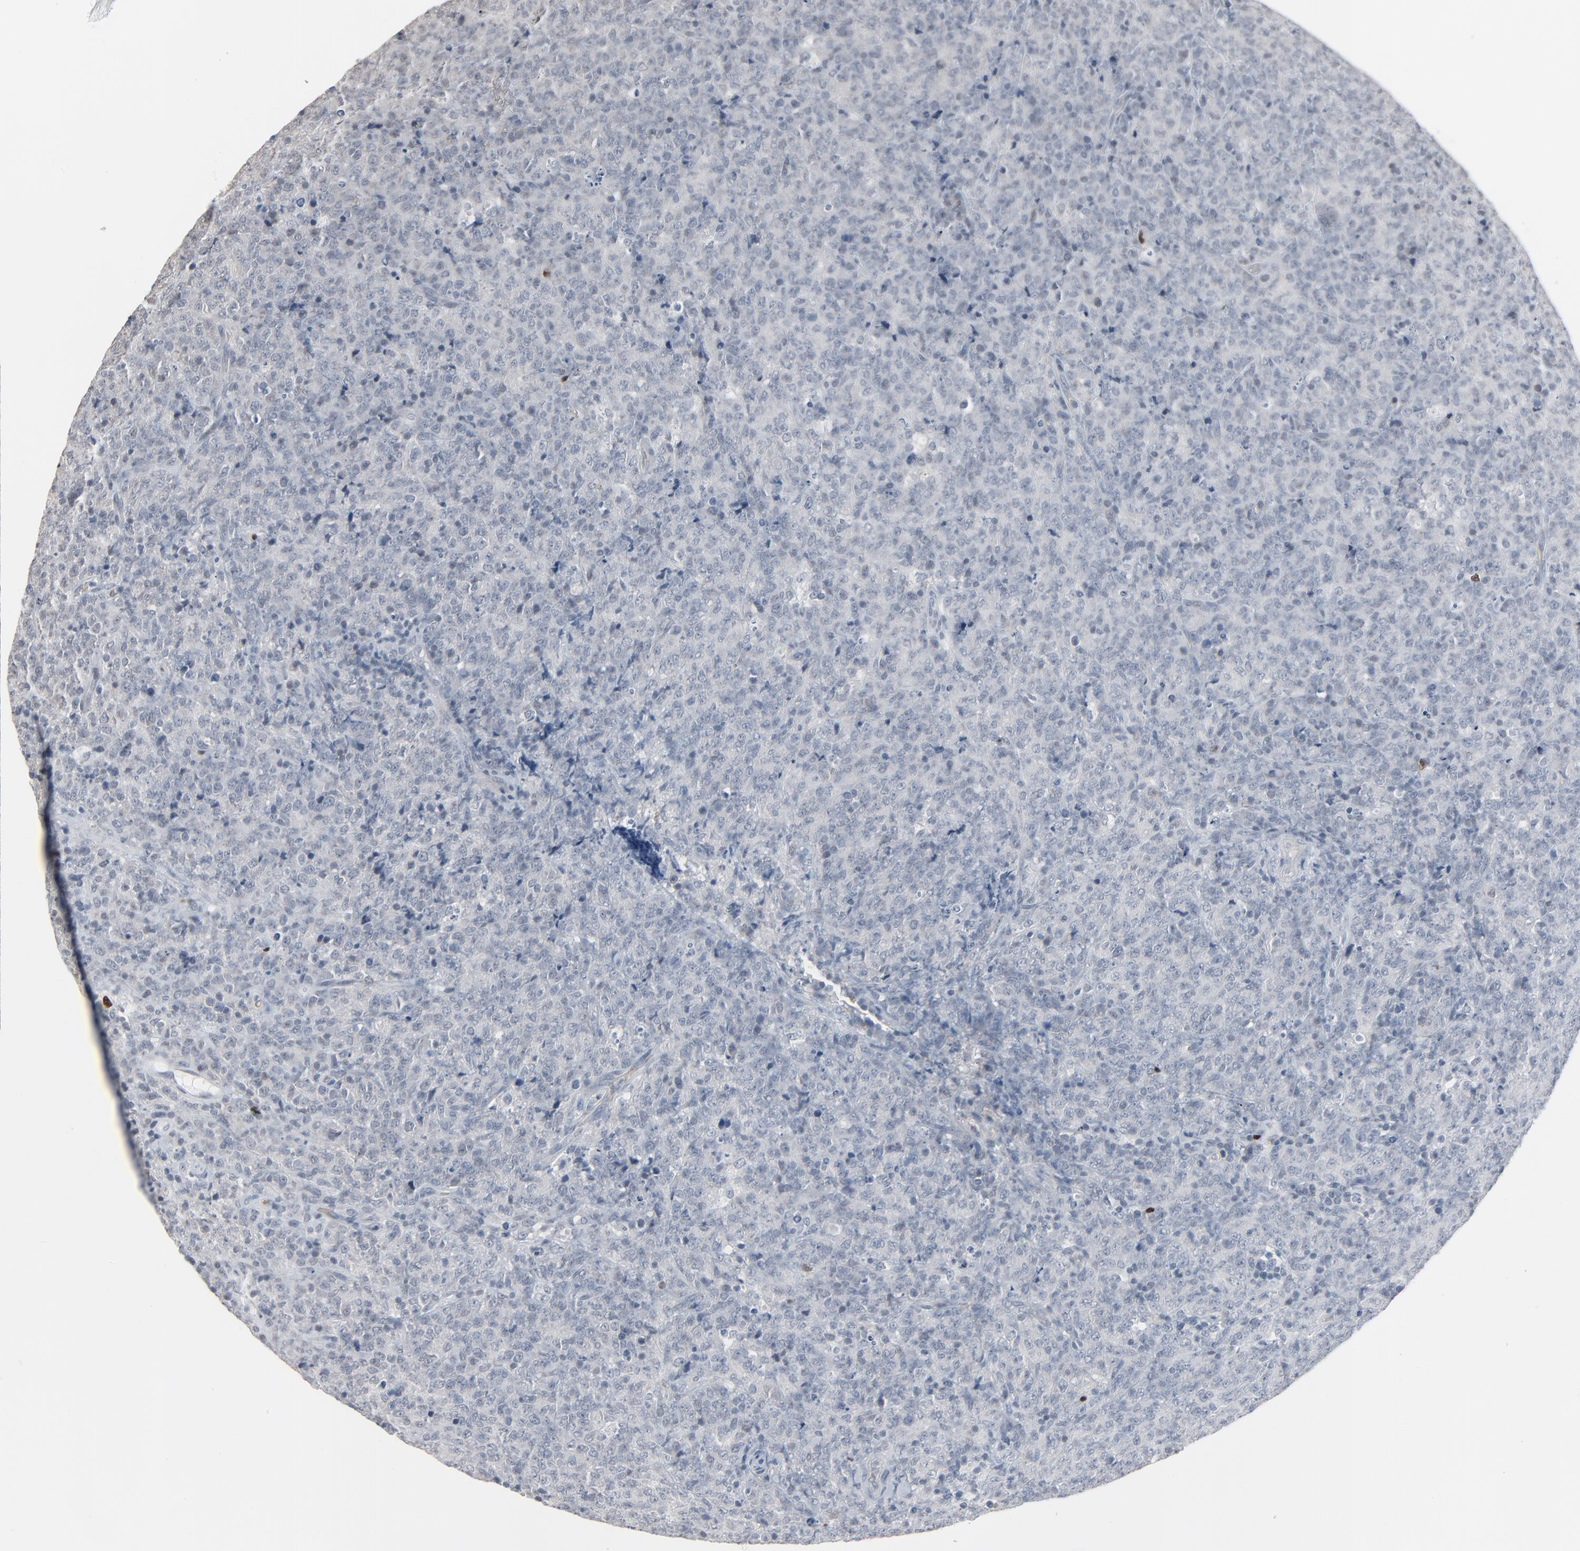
{"staining": {"intensity": "negative", "quantity": "none", "location": "none"}, "tissue": "lymphoma", "cell_type": "Tumor cells", "image_type": "cancer", "snomed": [{"axis": "morphology", "description": "Malignant lymphoma, non-Hodgkin's type, High grade"}, {"axis": "topography", "description": "Tonsil"}], "caption": "Photomicrograph shows no significant protein positivity in tumor cells of lymphoma.", "gene": "SAGE1", "patient": {"sex": "female", "age": 36}}